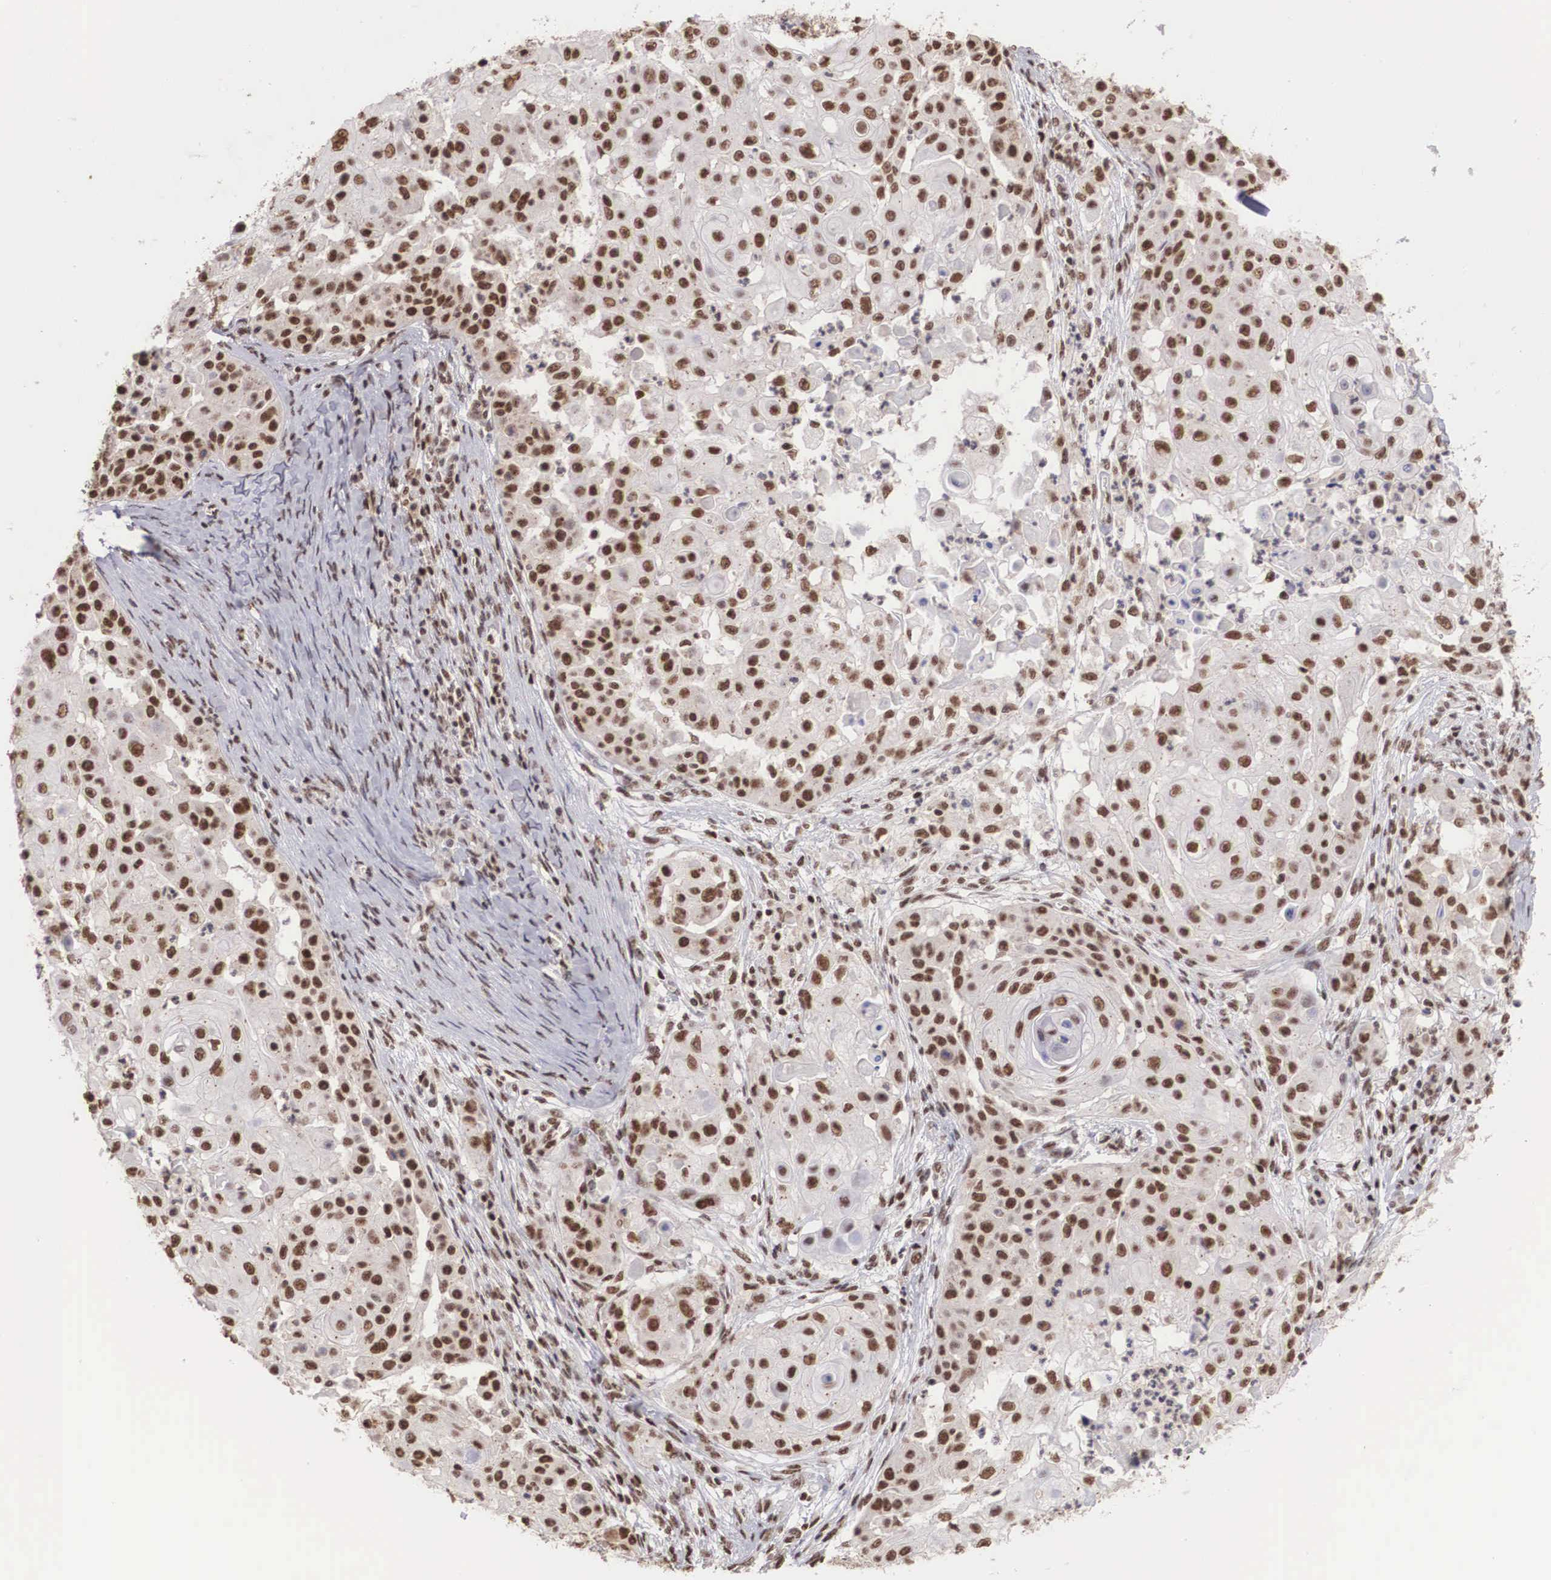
{"staining": {"intensity": "strong", "quantity": ">75%", "location": "nuclear"}, "tissue": "skin cancer", "cell_type": "Tumor cells", "image_type": "cancer", "snomed": [{"axis": "morphology", "description": "Squamous cell carcinoma, NOS"}, {"axis": "topography", "description": "Skin"}], "caption": "An immunohistochemistry image of neoplastic tissue is shown. Protein staining in brown shows strong nuclear positivity in squamous cell carcinoma (skin) within tumor cells.", "gene": "HTATSF1", "patient": {"sex": "female", "age": 57}}